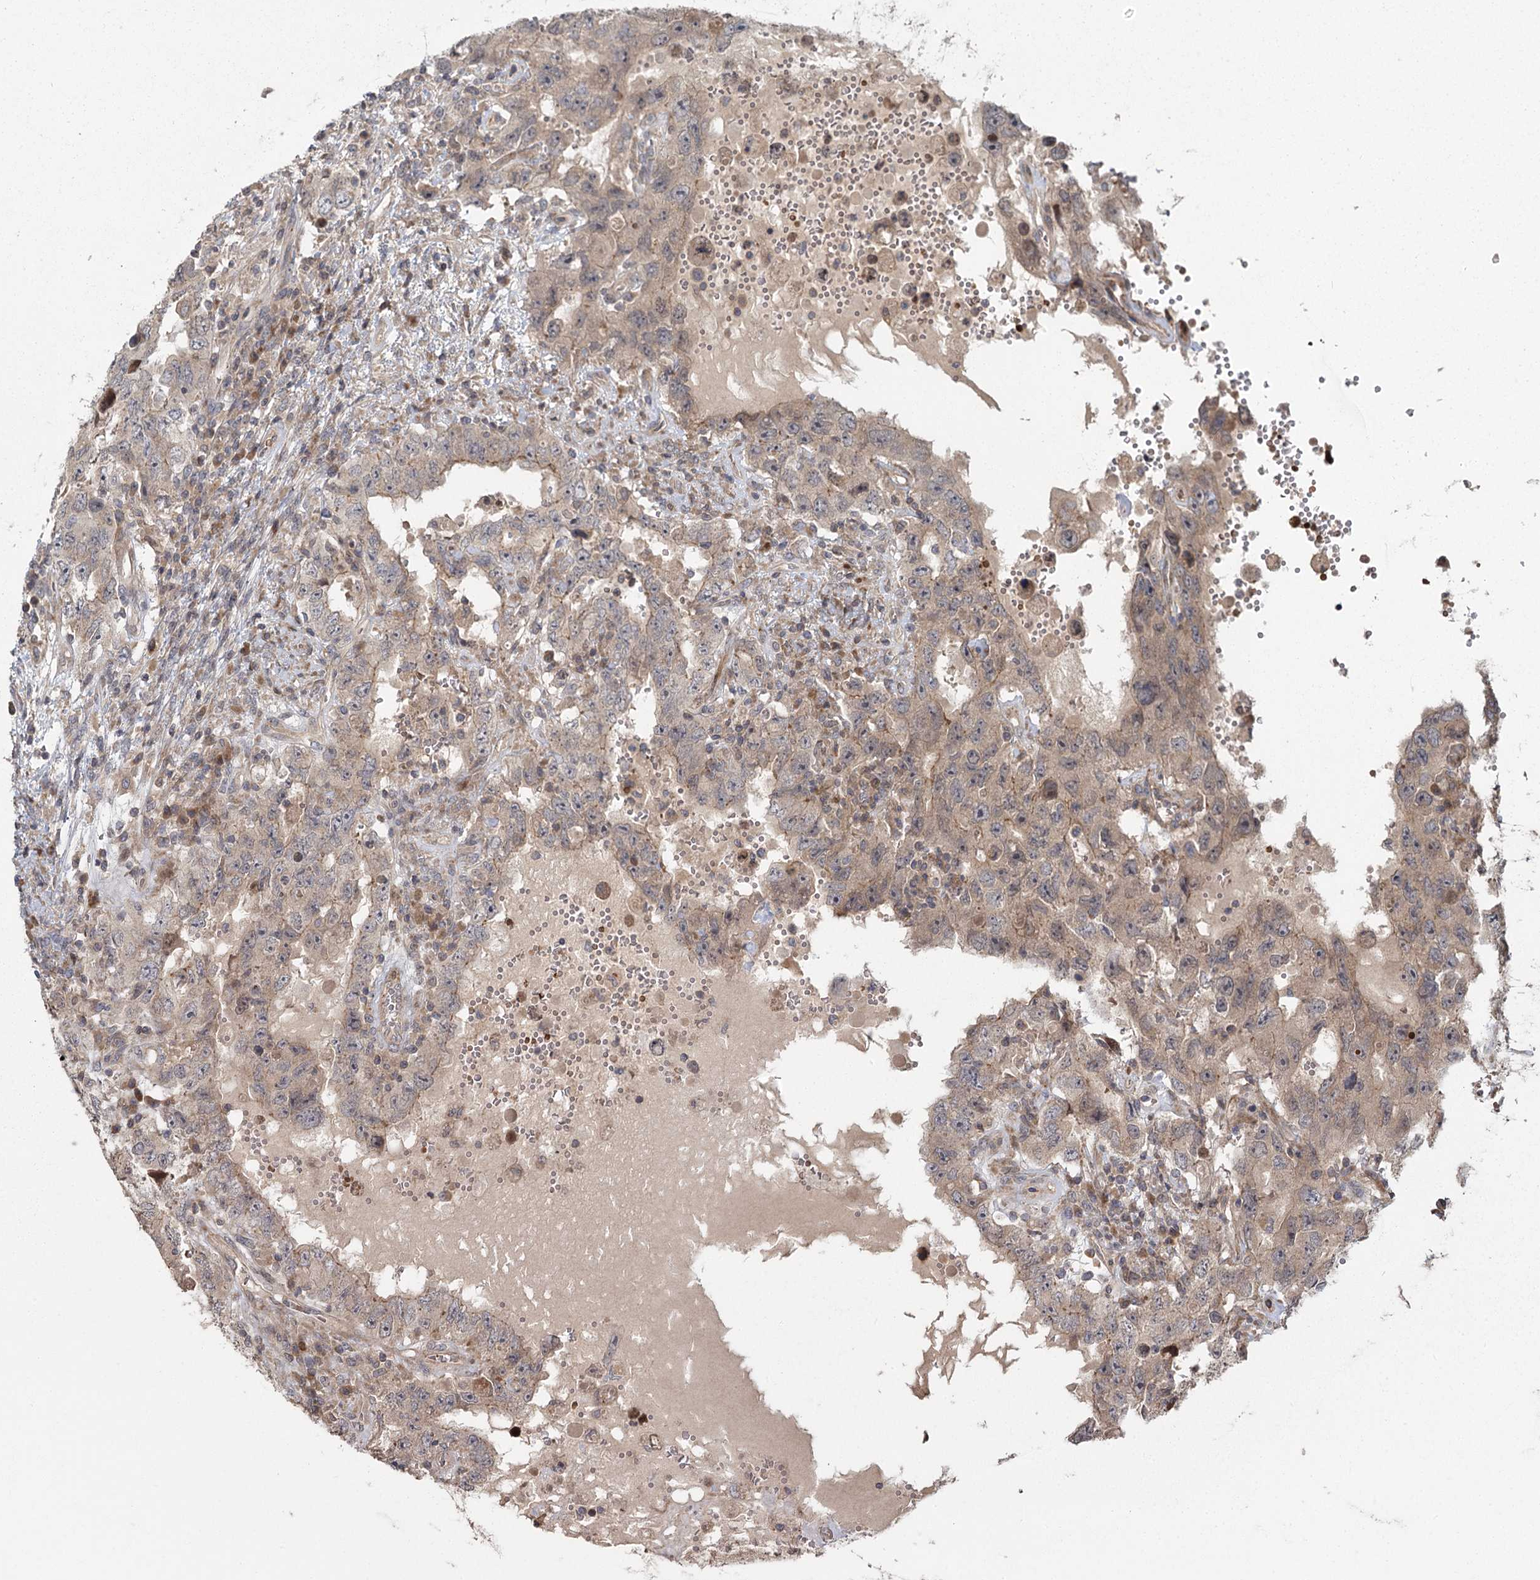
{"staining": {"intensity": "weak", "quantity": "25%-75%", "location": "cytoplasmic/membranous"}, "tissue": "testis cancer", "cell_type": "Tumor cells", "image_type": "cancer", "snomed": [{"axis": "morphology", "description": "Carcinoma, Embryonal, NOS"}, {"axis": "topography", "description": "Testis"}], "caption": "Testis embryonal carcinoma tissue exhibits weak cytoplasmic/membranous staining in about 25%-75% of tumor cells", "gene": "RAPGEF6", "patient": {"sex": "male", "age": 26}}